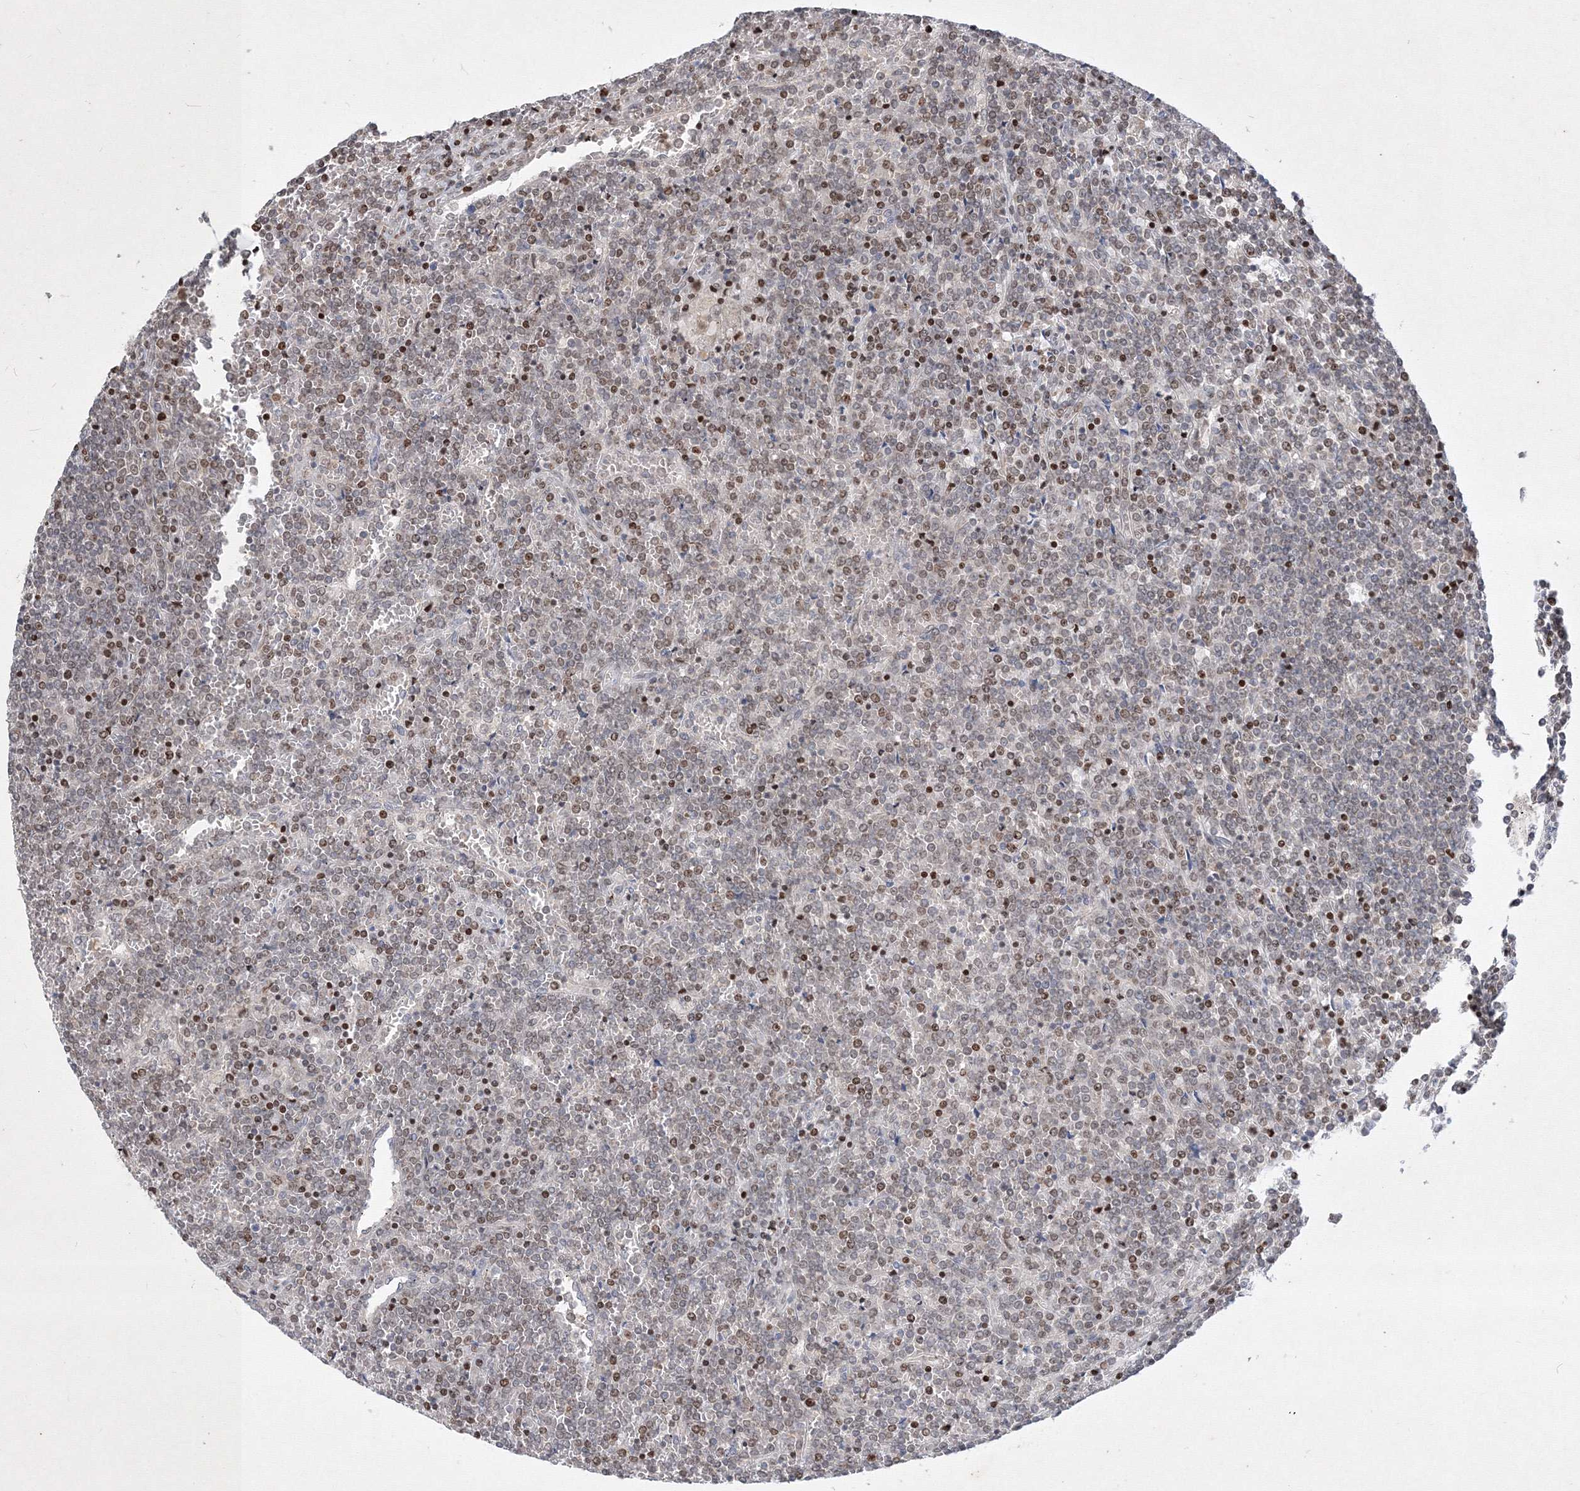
{"staining": {"intensity": "moderate", "quantity": "25%-75%", "location": "nuclear"}, "tissue": "lymphoma", "cell_type": "Tumor cells", "image_type": "cancer", "snomed": [{"axis": "morphology", "description": "Malignant lymphoma, non-Hodgkin's type, Low grade"}, {"axis": "topography", "description": "Spleen"}], "caption": "A brown stain shows moderate nuclear staining of a protein in human lymphoma tumor cells.", "gene": "TAB1", "patient": {"sex": "female", "age": 19}}